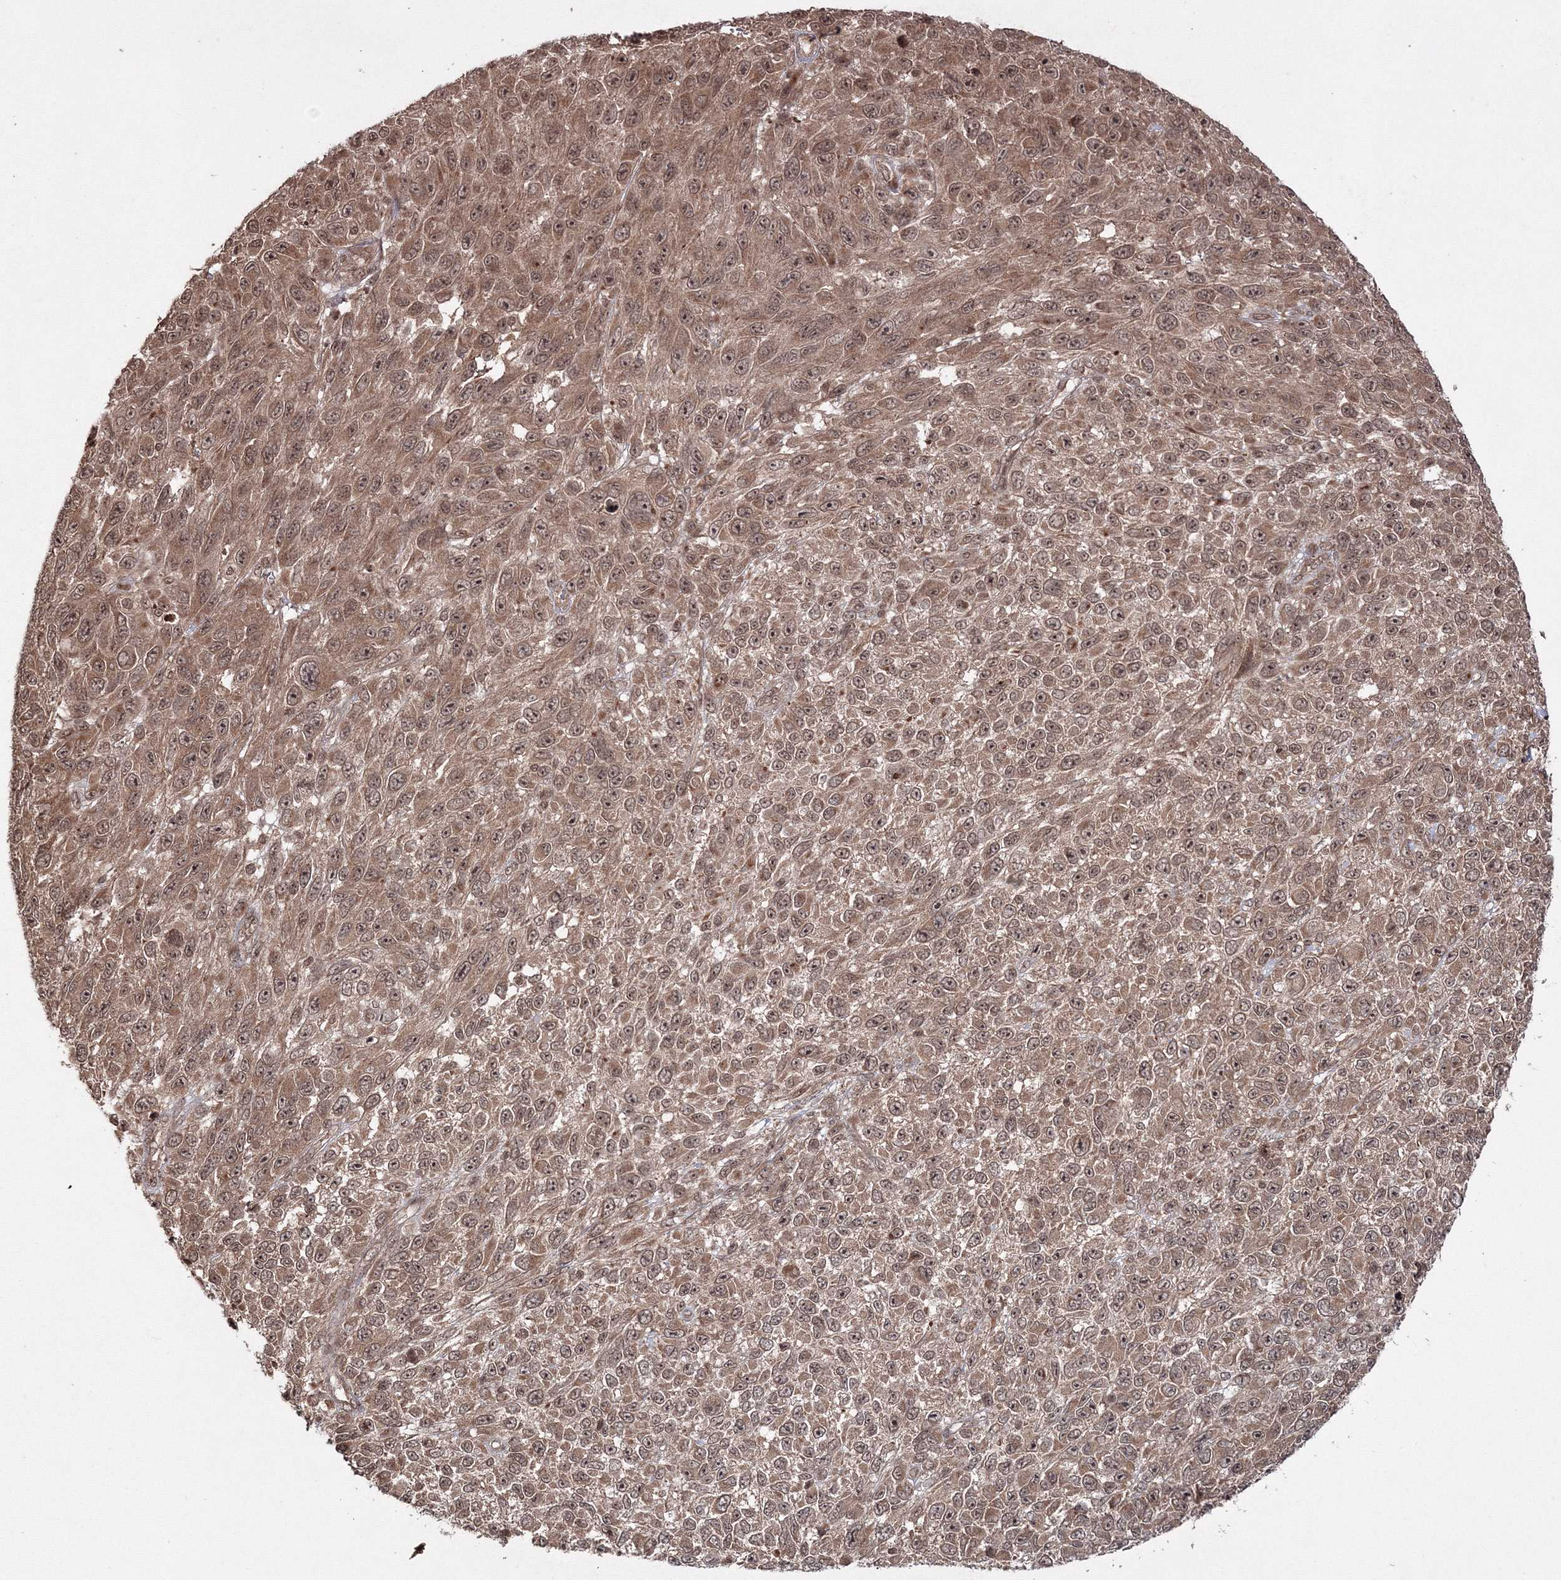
{"staining": {"intensity": "moderate", "quantity": ">75%", "location": "cytoplasmic/membranous,nuclear"}, "tissue": "melanoma", "cell_type": "Tumor cells", "image_type": "cancer", "snomed": [{"axis": "morphology", "description": "Malignant melanoma, NOS"}, {"axis": "topography", "description": "Skin"}], "caption": "An IHC micrograph of tumor tissue is shown. Protein staining in brown highlights moderate cytoplasmic/membranous and nuclear positivity in melanoma within tumor cells.", "gene": "PEX13", "patient": {"sex": "female", "age": 96}}